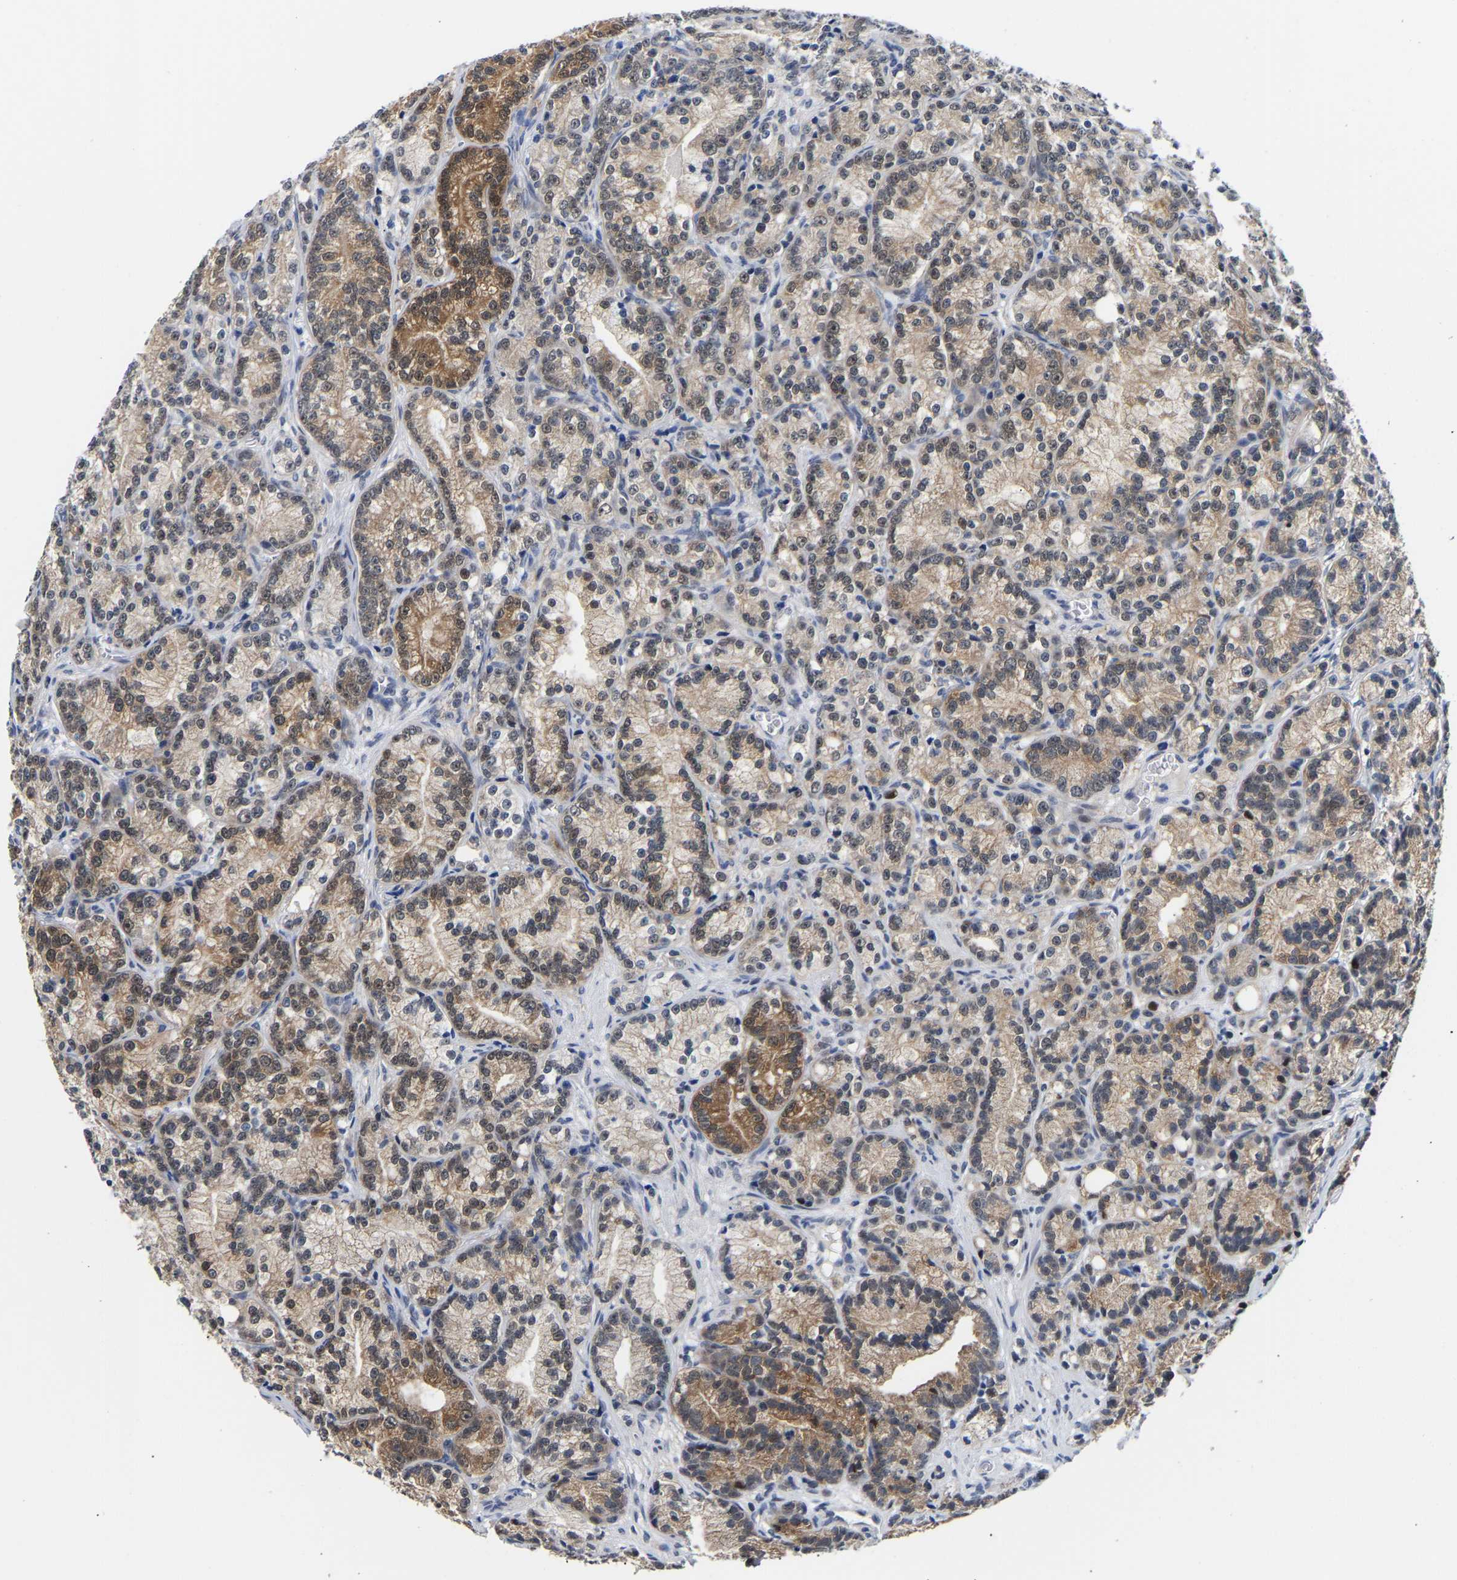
{"staining": {"intensity": "moderate", "quantity": ">75%", "location": "cytoplasmic/membranous"}, "tissue": "prostate cancer", "cell_type": "Tumor cells", "image_type": "cancer", "snomed": [{"axis": "morphology", "description": "Adenocarcinoma, Low grade"}, {"axis": "topography", "description": "Prostate"}], "caption": "This histopathology image shows immunohistochemistry staining of prostate cancer (low-grade adenocarcinoma), with medium moderate cytoplasmic/membranous staining in approximately >75% of tumor cells.", "gene": "PTRHD1", "patient": {"sex": "male", "age": 89}}